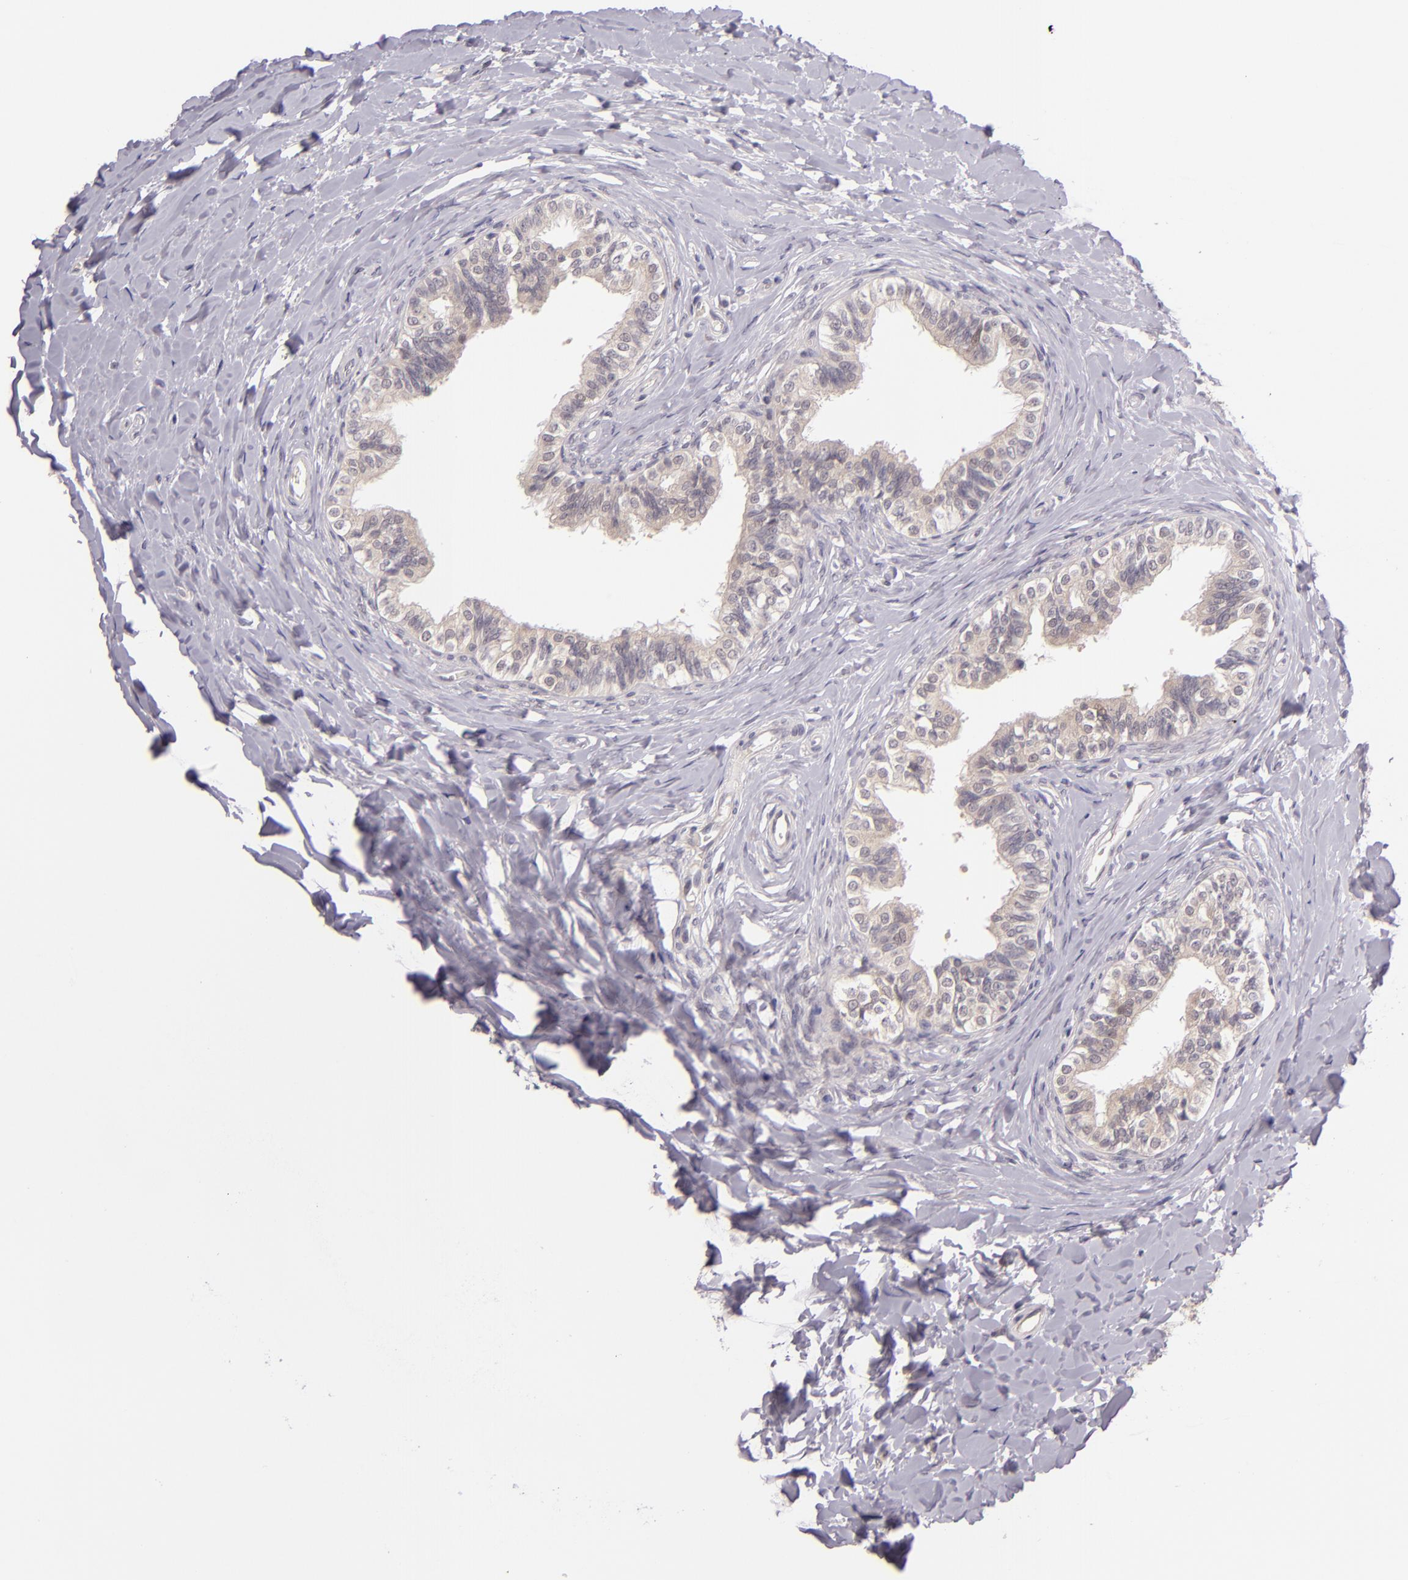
{"staining": {"intensity": "moderate", "quantity": "25%-75%", "location": "cytoplasmic/membranous,nuclear"}, "tissue": "epididymis", "cell_type": "Glandular cells", "image_type": "normal", "snomed": [{"axis": "morphology", "description": "Normal tissue, NOS"}, {"axis": "topography", "description": "Soft tissue"}, {"axis": "topography", "description": "Epididymis"}], "caption": "Immunohistochemistry histopathology image of benign human epididymis stained for a protein (brown), which reveals medium levels of moderate cytoplasmic/membranous,nuclear positivity in about 25%-75% of glandular cells.", "gene": "CSE1L", "patient": {"sex": "male", "age": 26}}